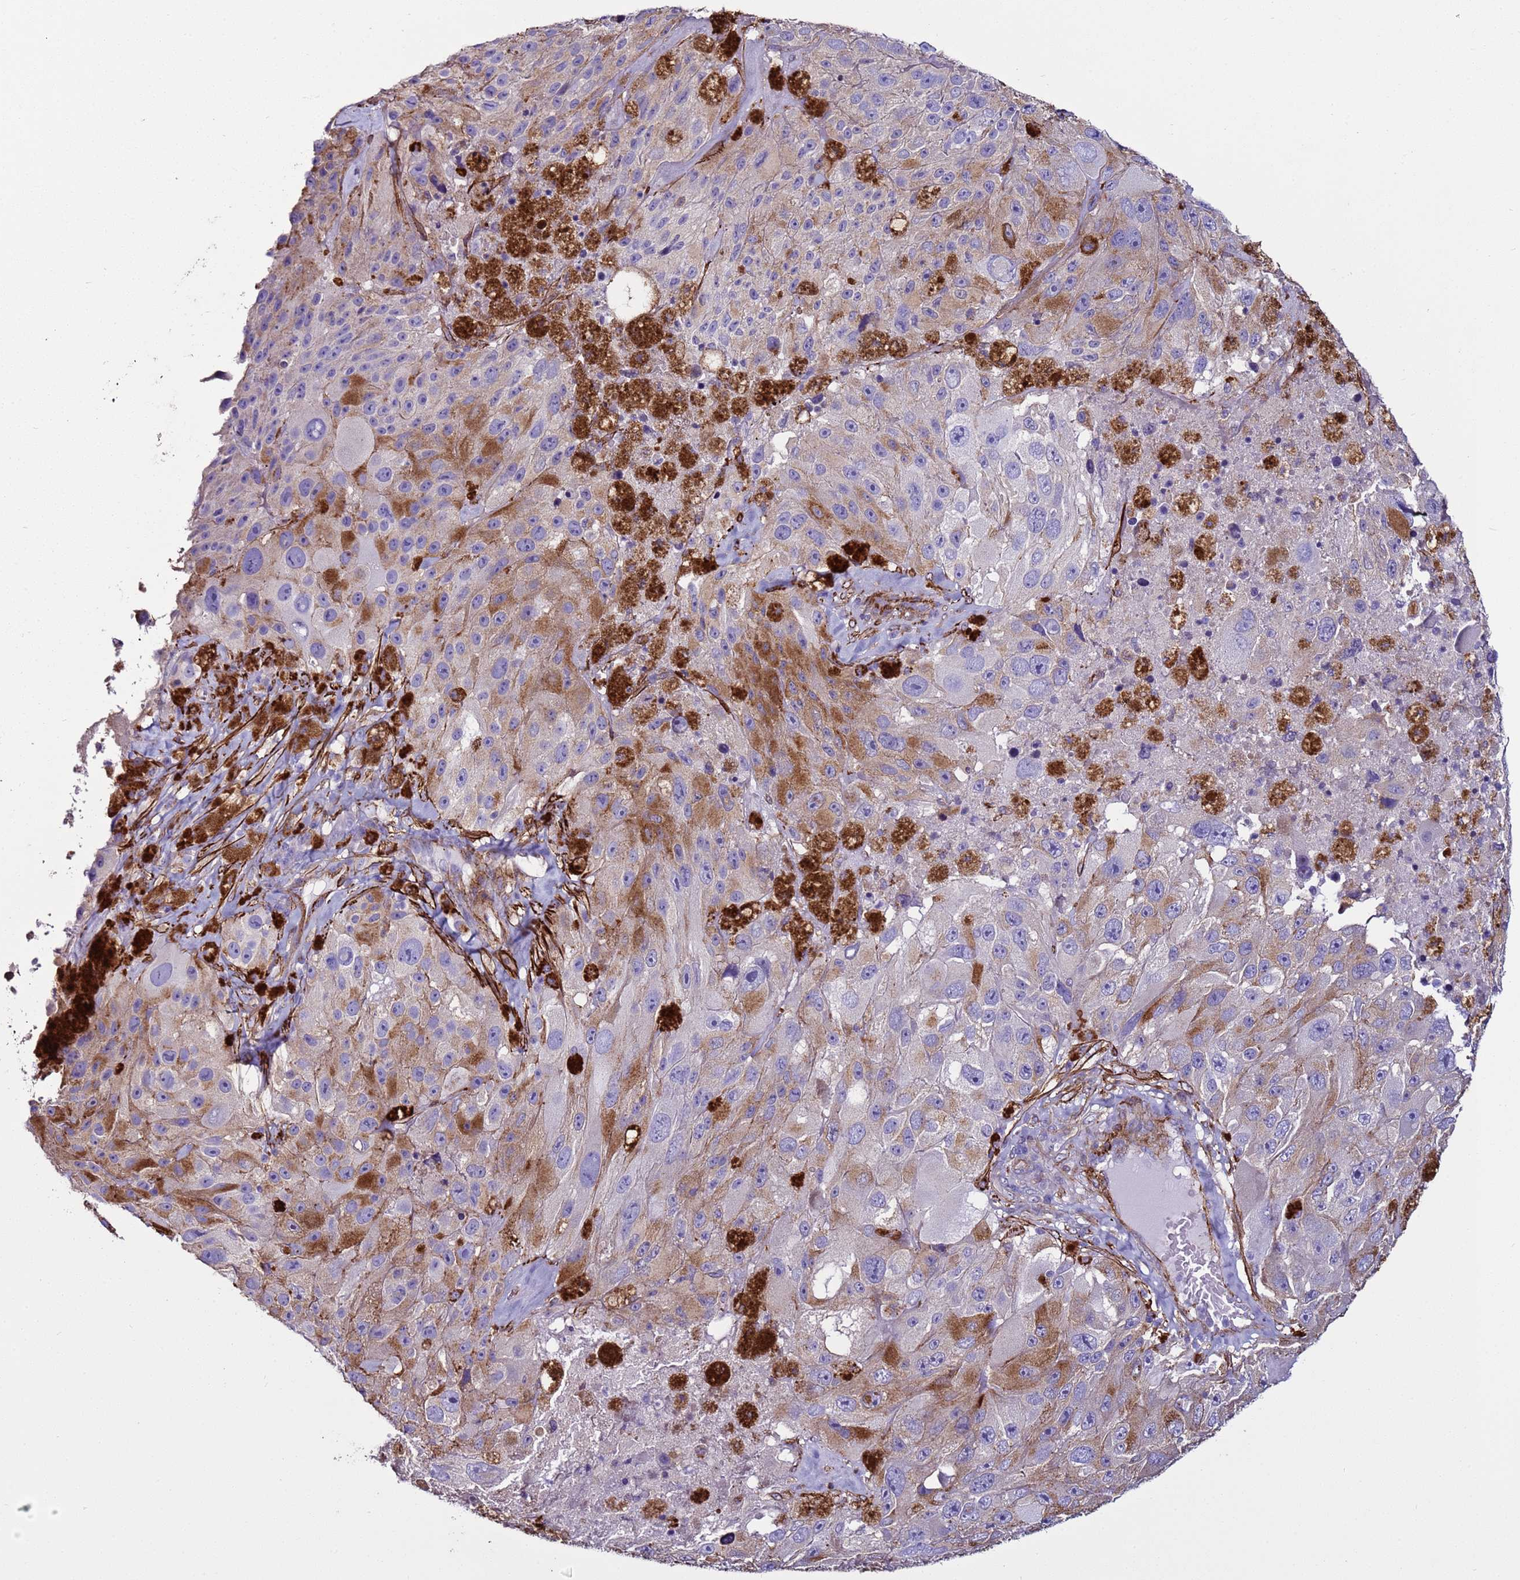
{"staining": {"intensity": "moderate", "quantity": "<25%", "location": "cytoplasmic/membranous"}, "tissue": "melanoma", "cell_type": "Tumor cells", "image_type": "cancer", "snomed": [{"axis": "morphology", "description": "Malignant melanoma, Metastatic site"}, {"axis": "topography", "description": "Lymph node"}], "caption": "Immunohistochemistry staining of melanoma, which demonstrates low levels of moderate cytoplasmic/membranous expression in about <25% of tumor cells indicating moderate cytoplasmic/membranous protein positivity. The staining was performed using DAB (3,3'-diaminobenzidine) (brown) for protein detection and nuclei were counterstained in hematoxylin (blue).", "gene": "RABL2B", "patient": {"sex": "male", "age": 62}}